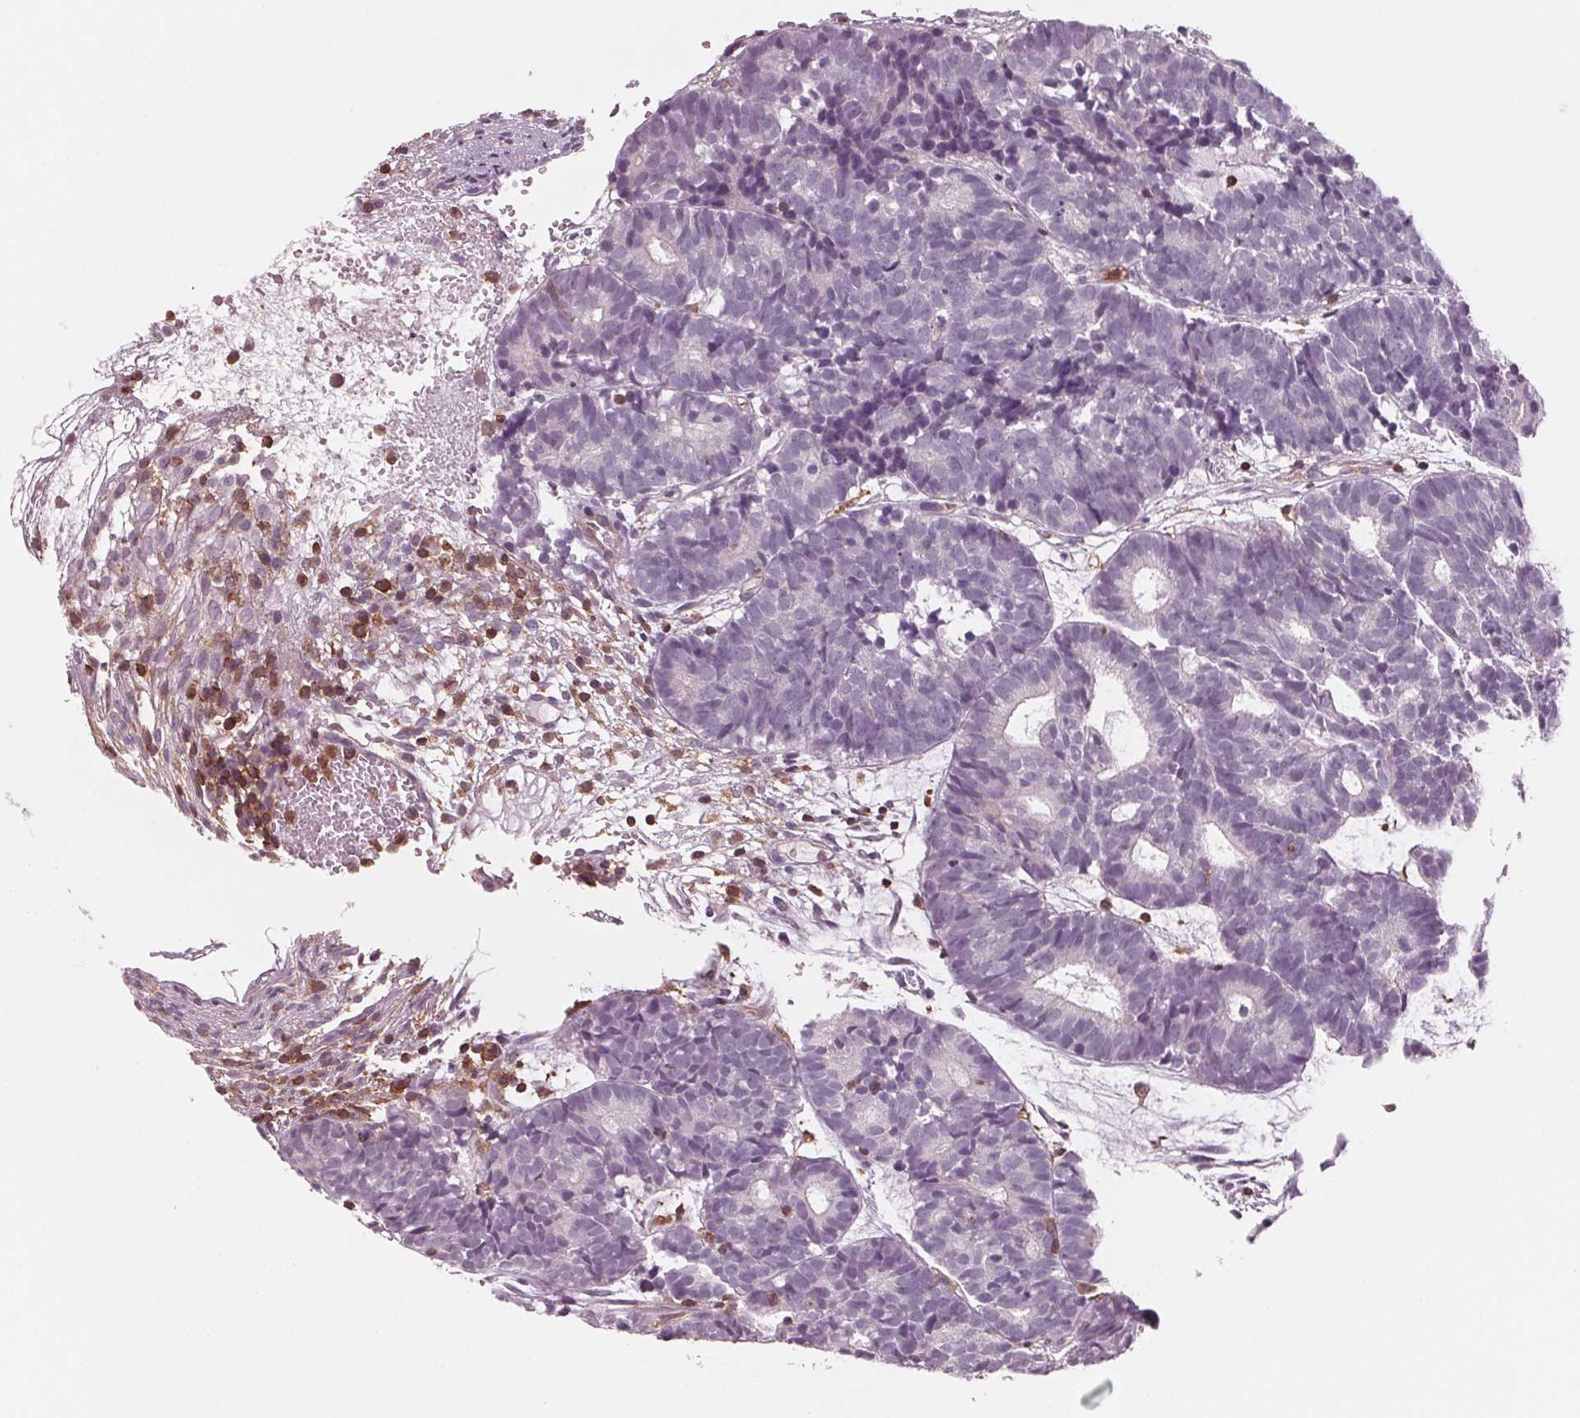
{"staining": {"intensity": "negative", "quantity": "none", "location": "none"}, "tissue": "head and neck cancer", "cell_type": "Tumor cells", "image_type": "cancer", "snomed": [{"axis": "morphology", "description": "Adenocarcinoma, NOS"}, {"axis": "topography", "description": "Head-Neck"}], "caption": "Immunohistochemical staining of head and neck cancer (adenocarcinoma) exhibits no significant staining in tumor cells. Nuclei are stained in blue.", "gene": "ARHGAP25", "patient": {"sex": "female", "age": 81}}